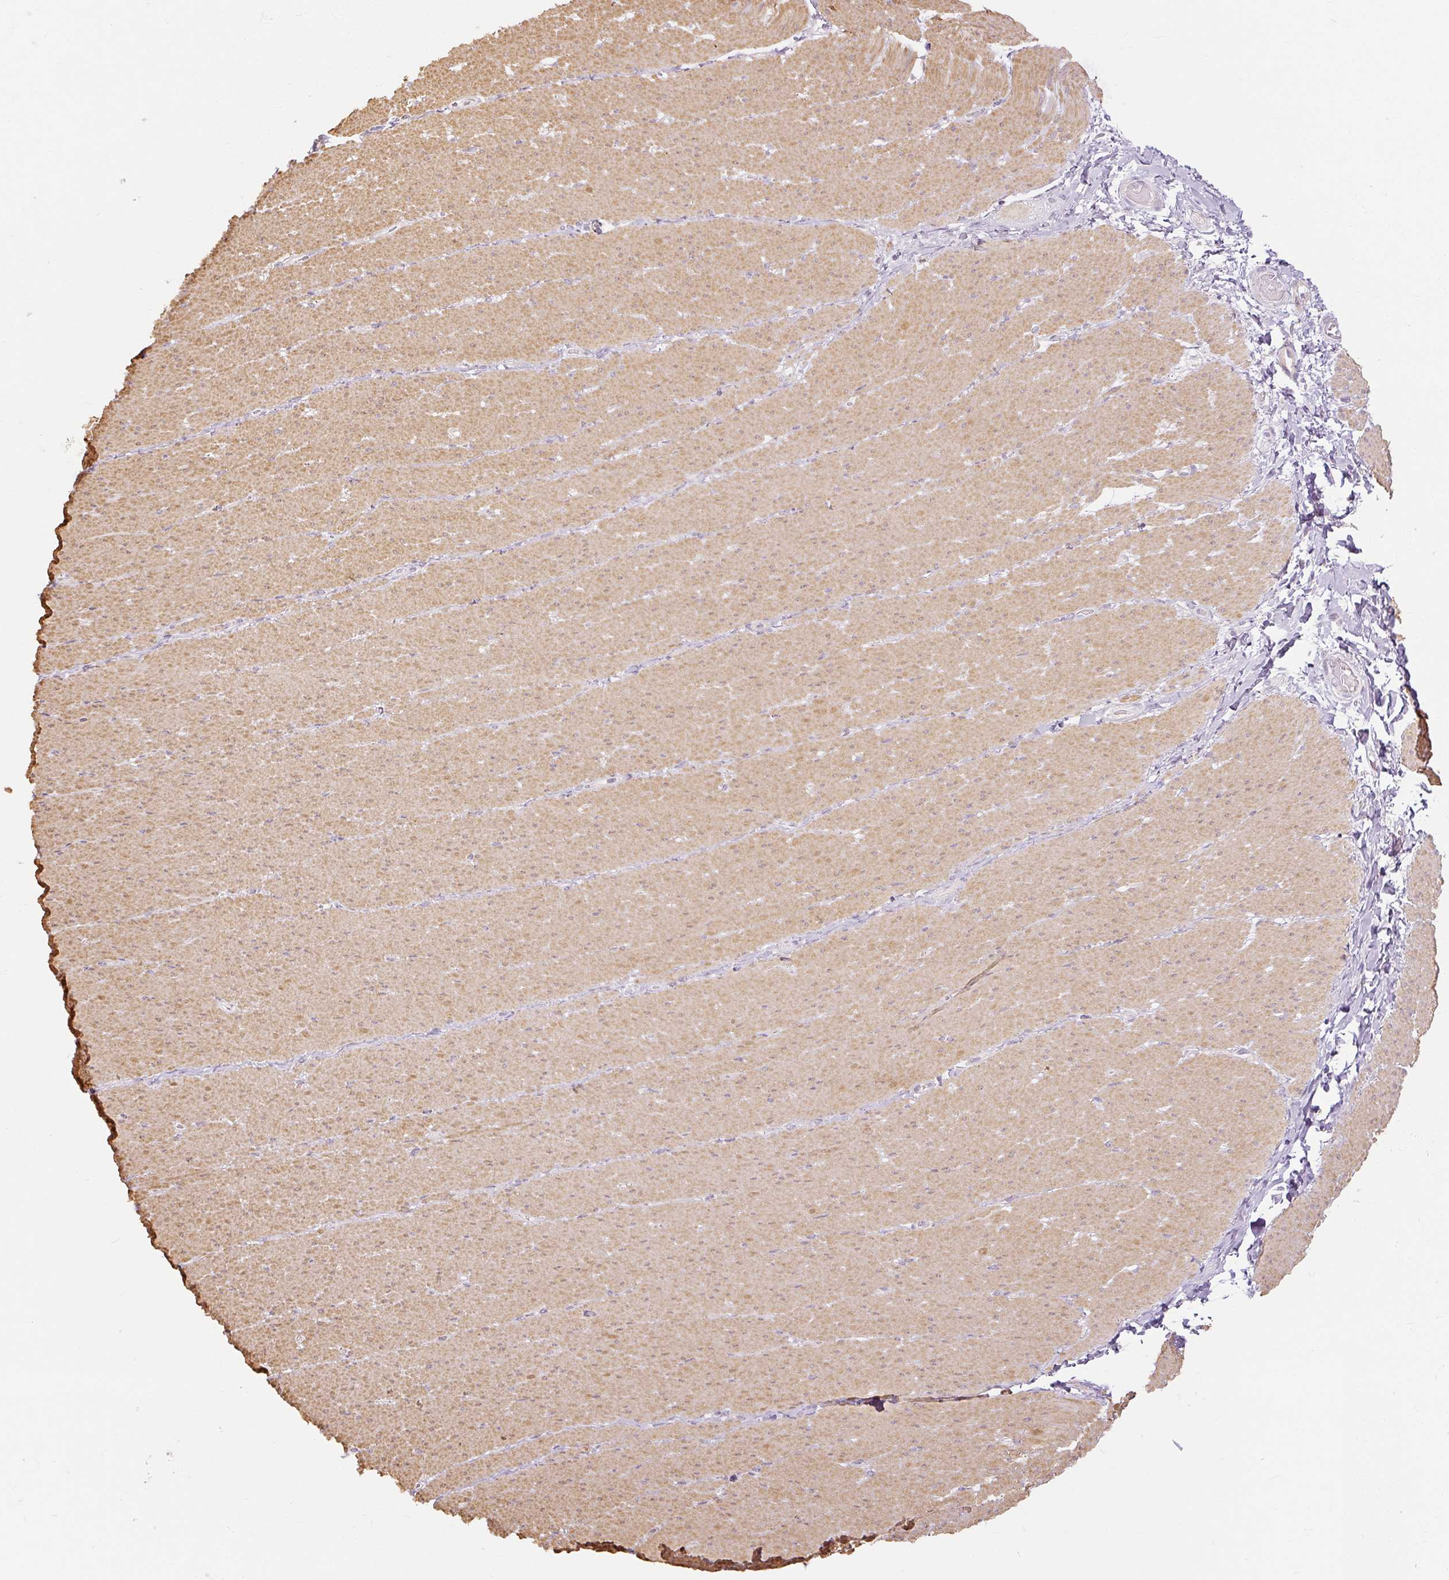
{"staining": {"intensity": "moderate", "quantity": "25%-75%", "location": "cytoplasmic/membranous"}, "tissue": "smooth muscle", "cell_type": "Smooth muscle cells", "image_type": "normal", "snomed": [{"axis": "morphology", "description": "Normal tissue, NOS"}, {"axis": "topography", "description": "Smooth muscle"}, {"axis": "topography", "description": "Rectum"}], "caption": "A medium amount of moderate cytoplasmic/membranous positivity is seen in about 25%-75% of smooth muscle cells in unremarkable smooth muscle.", "gene": "CAPN3", "patient": {"sex": "male", "age": 53}}